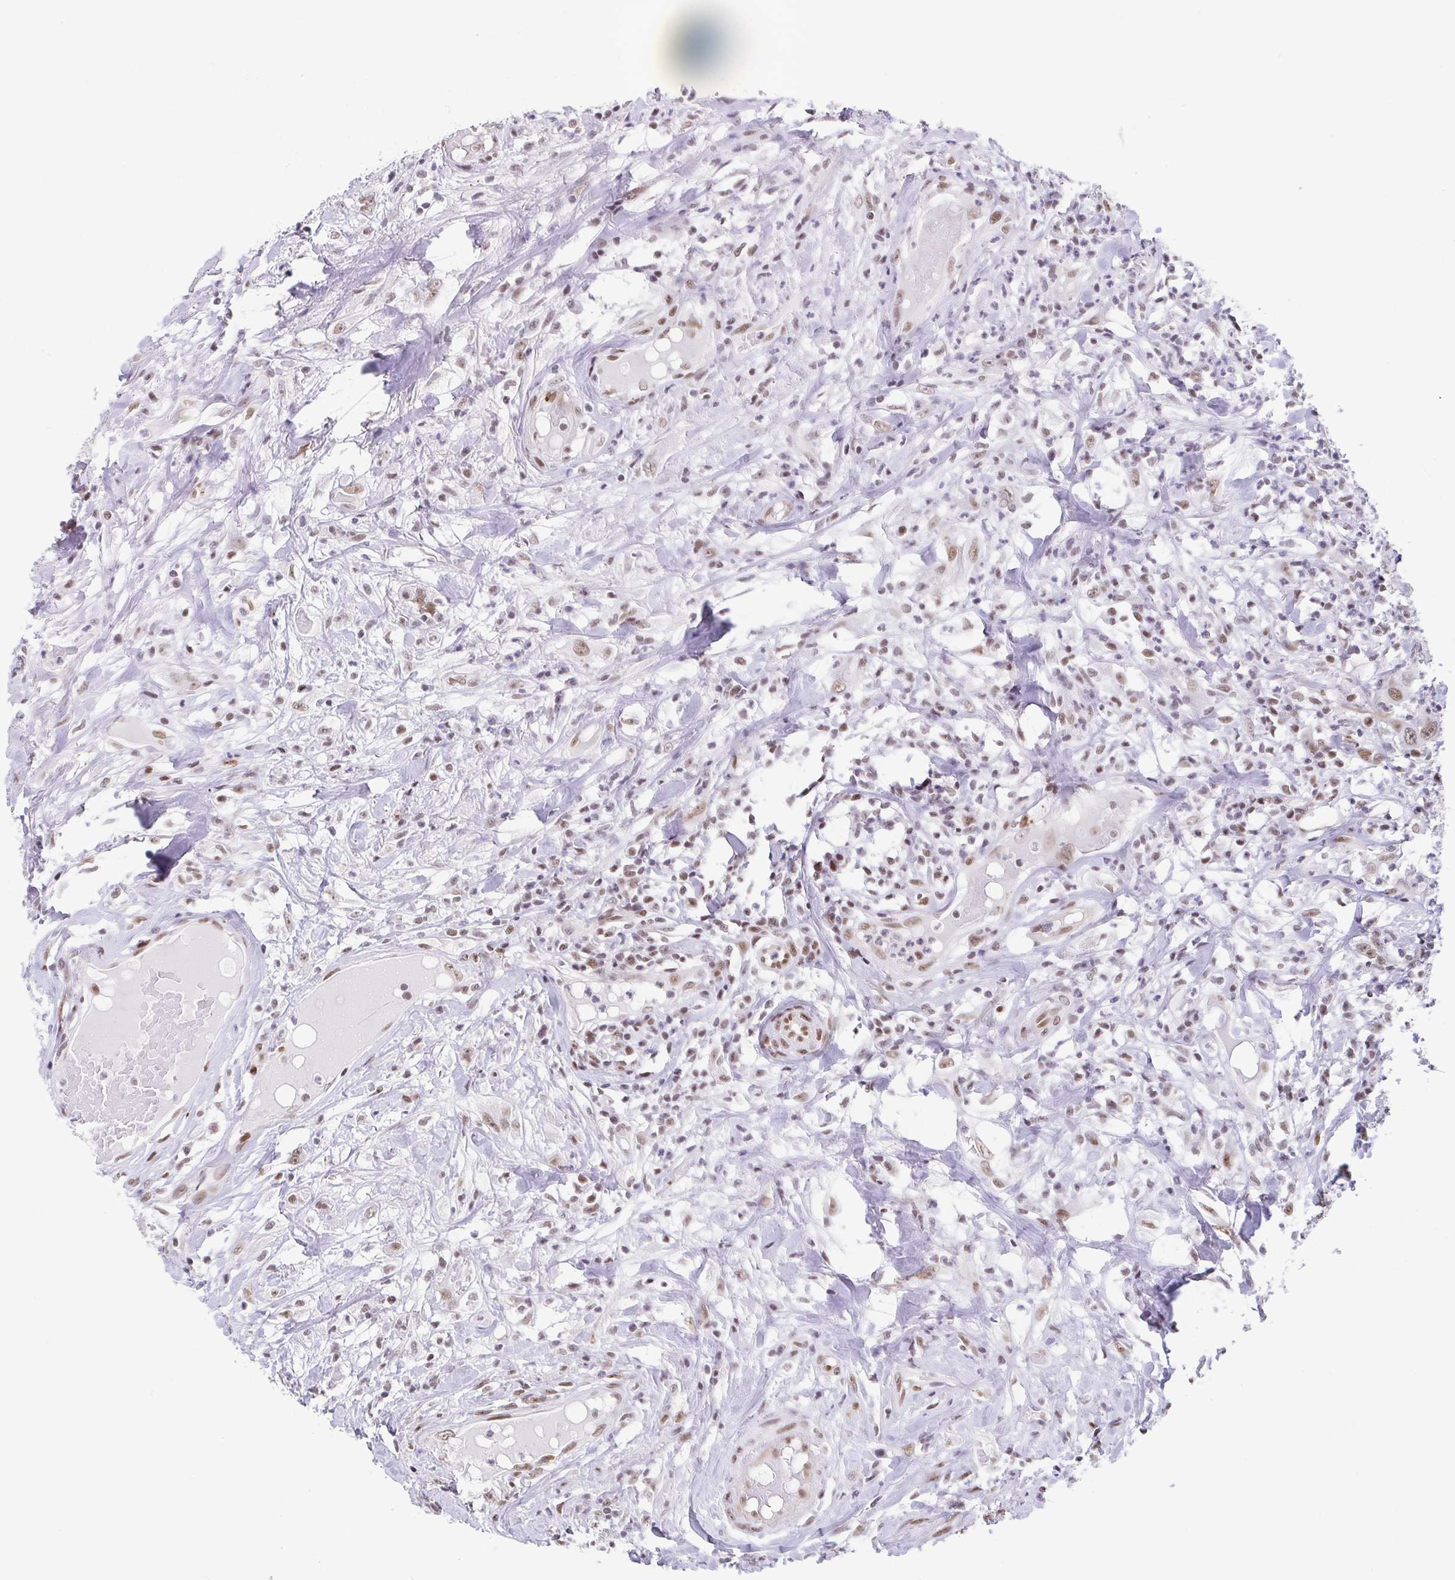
{"staining": {"intensity": "moderate", "quantity": ">75%", "location": "nuclear"}, "tissue": "head and neck cancer", "cell_type": "Tumor cells", "image_type": "cancer", "snomed": [{"axis": "morphology", "description": "Squamous cell carcinoma, NOS"}, {"axis": "topography", "description": "Skin"}, {"axis": "topography", "description": "Head-Neck"}], "caption": "Immunohistochemistry image of squamous cell carcinoma (head and neck) stained for a protein (brown), which reveals medium levels of moderate nuclear staining in about >75% of tumor cells.", "gene": "SLC7A10", "patient": {"sex": "male", "age": 80}}